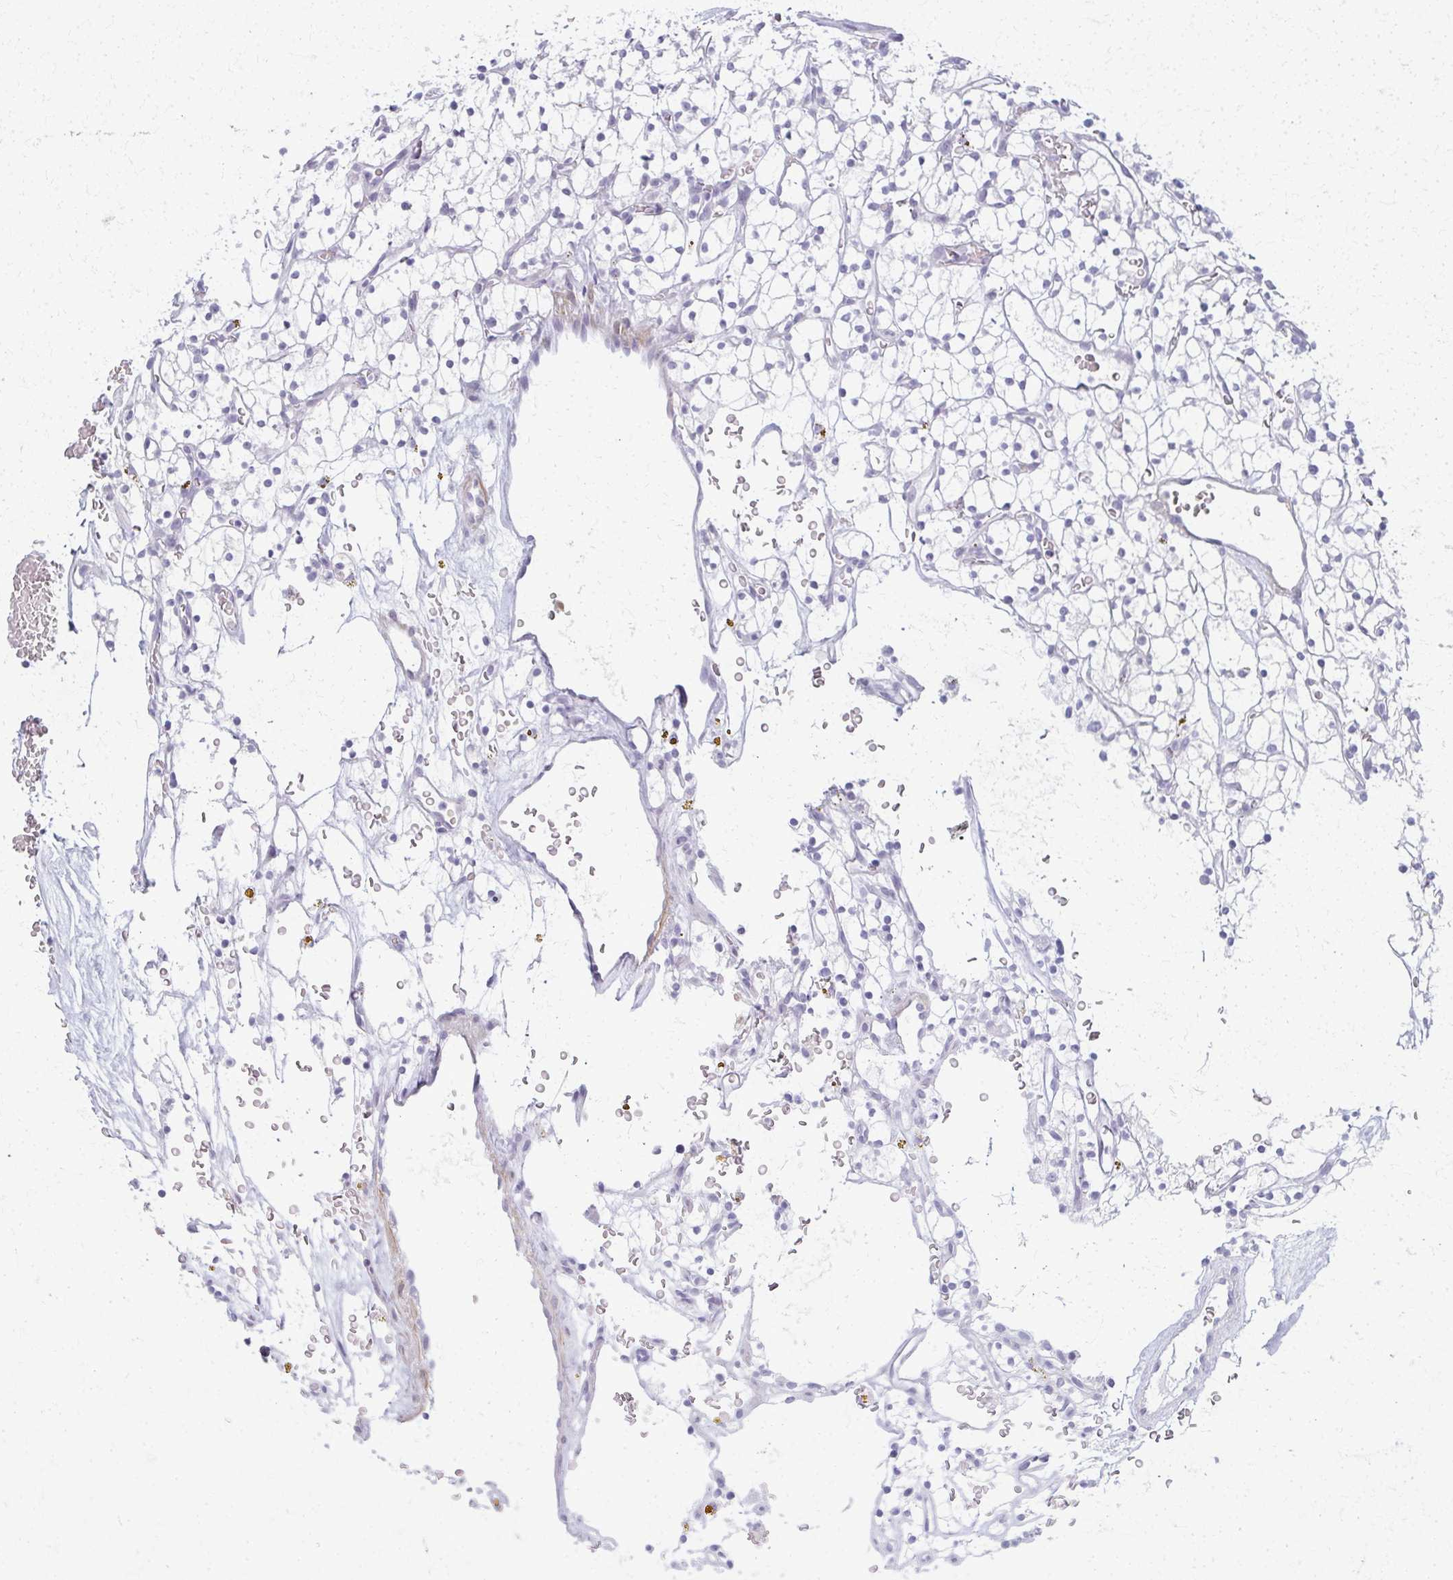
{"staining": {"intensity": "negative", "quantity": "none", "location": "none"}, "tissue": "renal cancer", "cell_type": "Tumor cells", "image_type": "cancer", "snomed": [{"axis": "morphology", "description": "Adenocarcinoma, NOS"}, {"axis": "topography", "description": "Kidney"}], "caption": "Immunohistochemical staining of human renal cancer shows no significant positivity in tumor cells.", "gene": "CA3", "patient": {"sex": "female", "age": 64}}